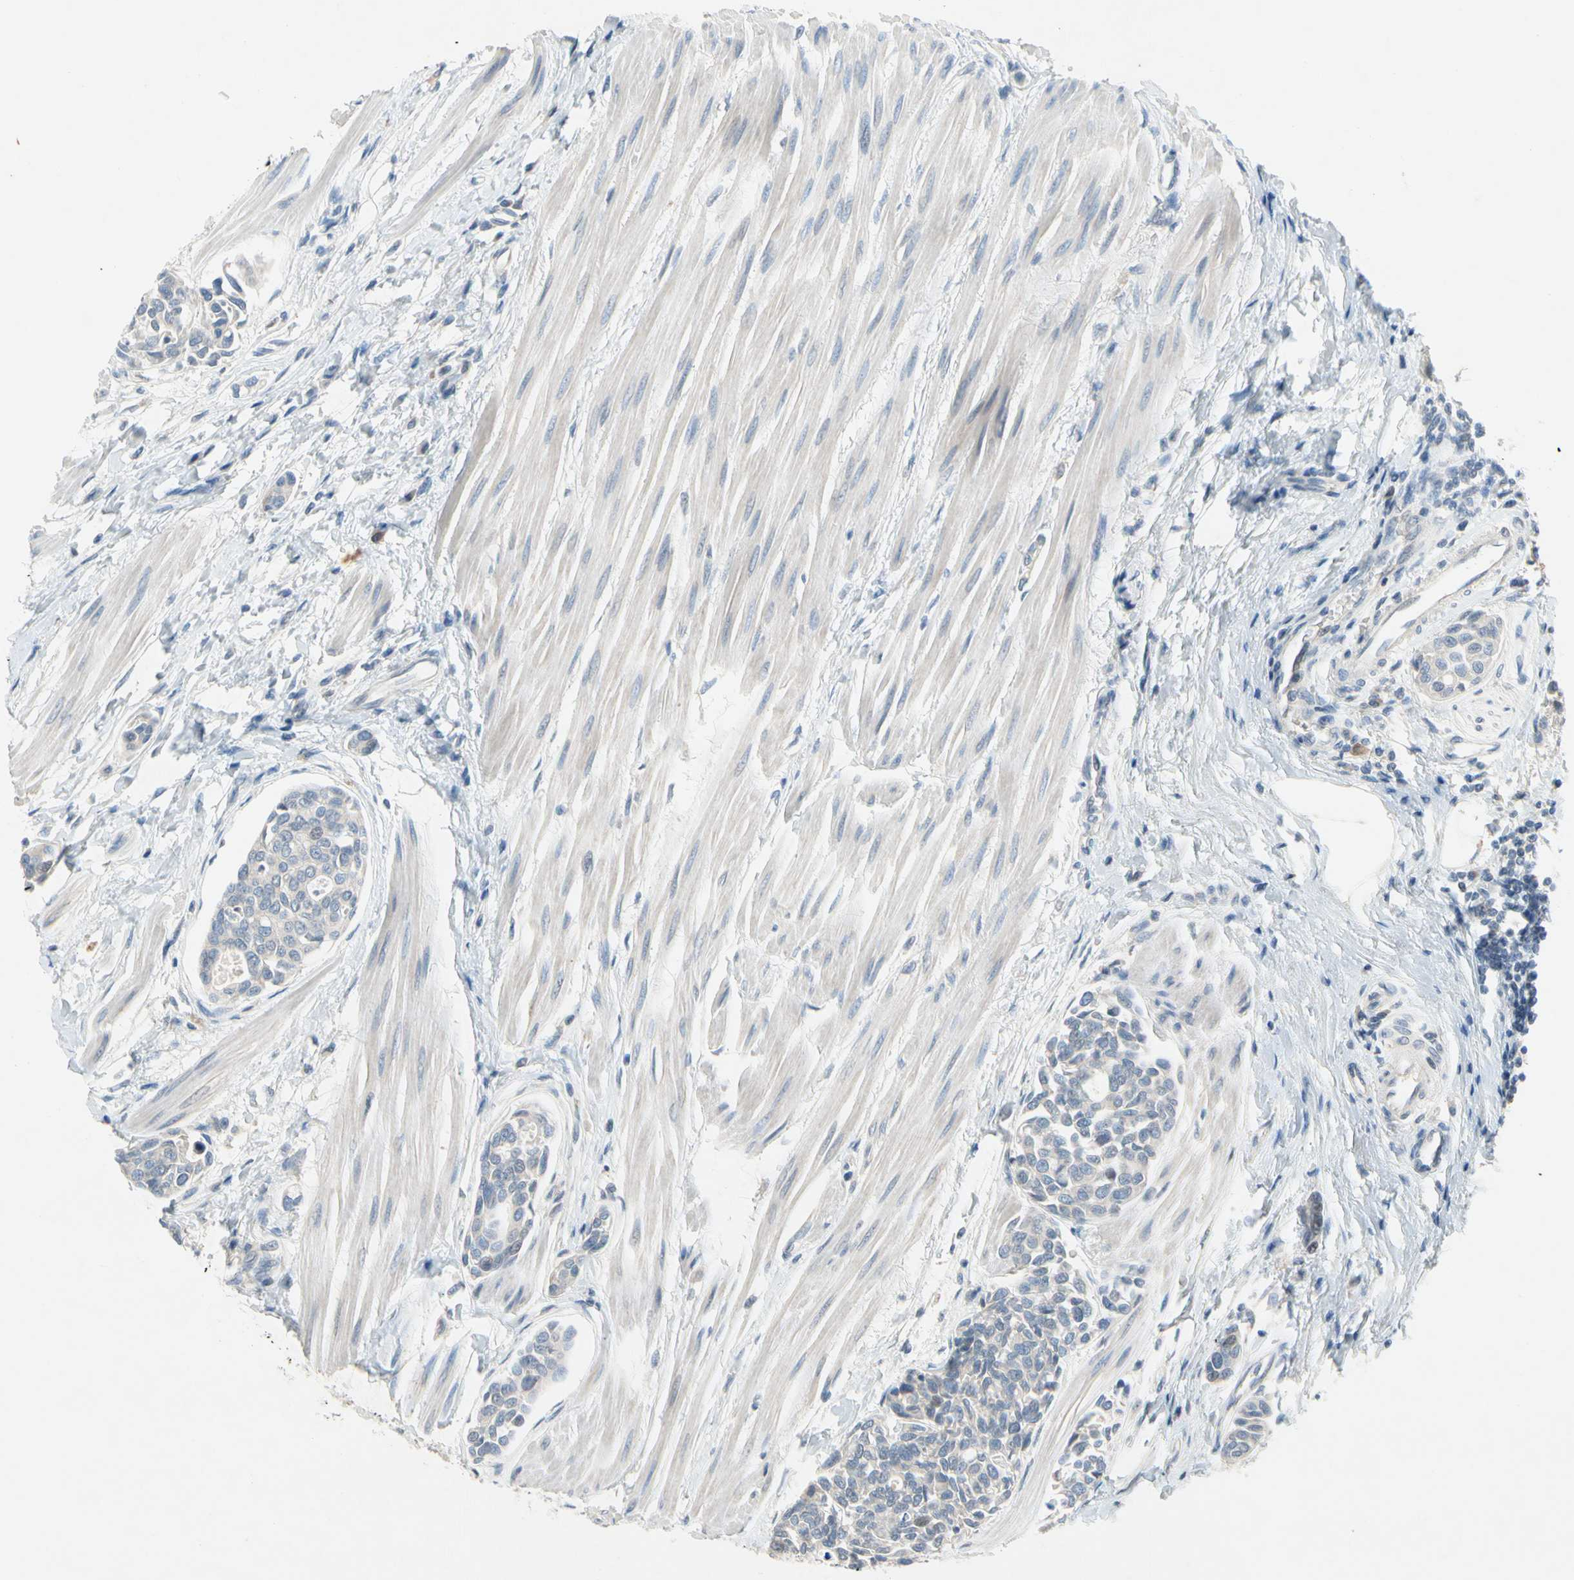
{"staining": {"intensity": "negative", "quantity": "none", "location": "none"}, "tissue": "urothelial cancer", "cell_type": "Tumor cells", "image_type": "cancer", "snomed": [{"axis": "morphology", "description": "Urothelial carcinoma, High grade"}, {"axis": "topography", "description": "Urinary bladder"}], "caption": "Photomicrograph shows no significant protein staining in tumor cells of urothelial cancer.", "gene": "PIP5K1B", "patient": {"sex": "male", "age": 78}}